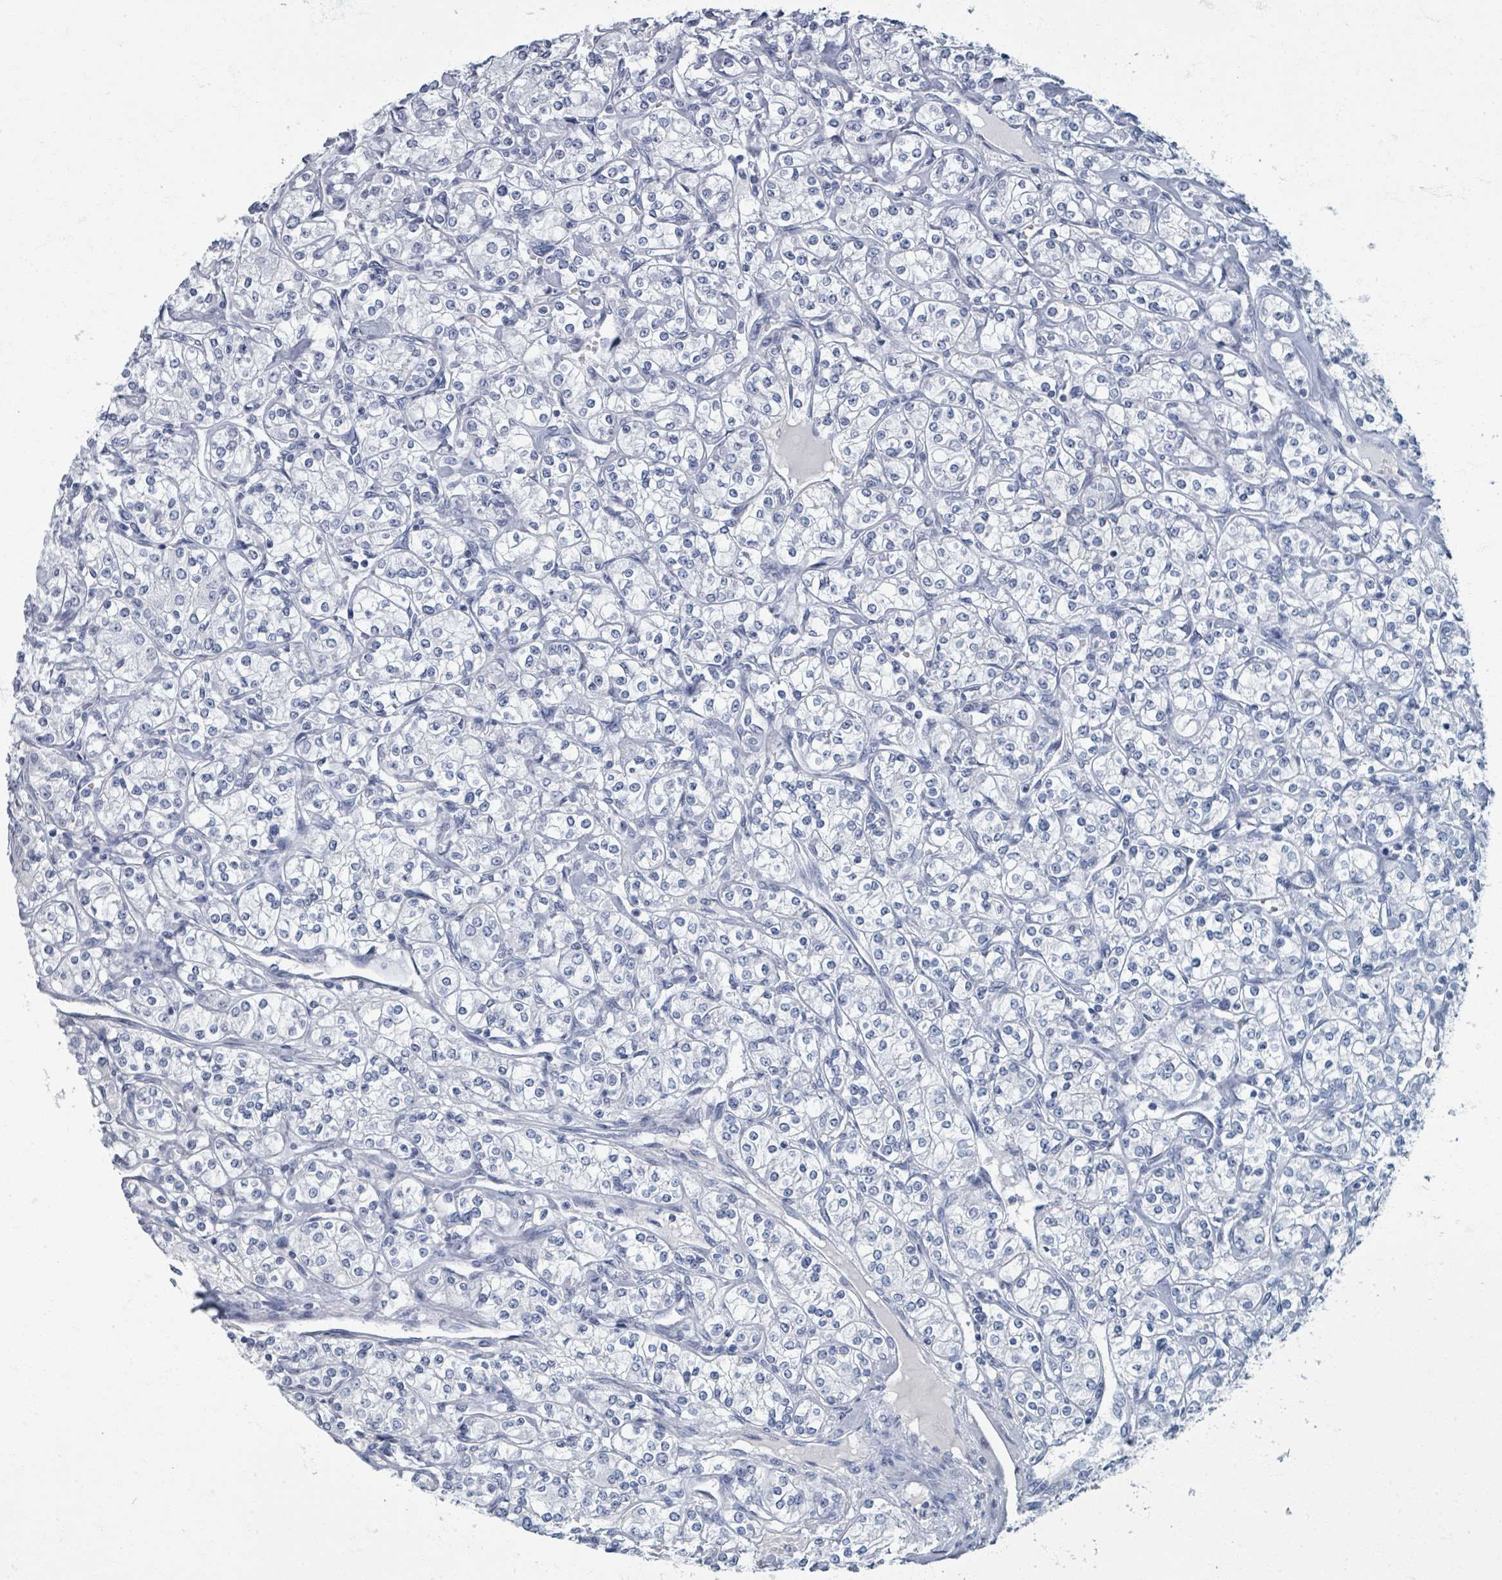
{"staining": {"intensity": "negative", "quantity": "none", "location": "none"}, "tissue": "renal cancer", "cell_type": "Tumor cells", "image_type": "cancer", "snomed": [{"axis": "morphology", "description": "Adenocarcinoma, NOS"}, {"axis": "topography", "description": "Kidney"}], "caption": "Tumor cells are negative for brown protein staining in renal cancer (adenocarcinoma).", "gene": "TAS2R1", "patient": {"sex": "male", "age": 77}}